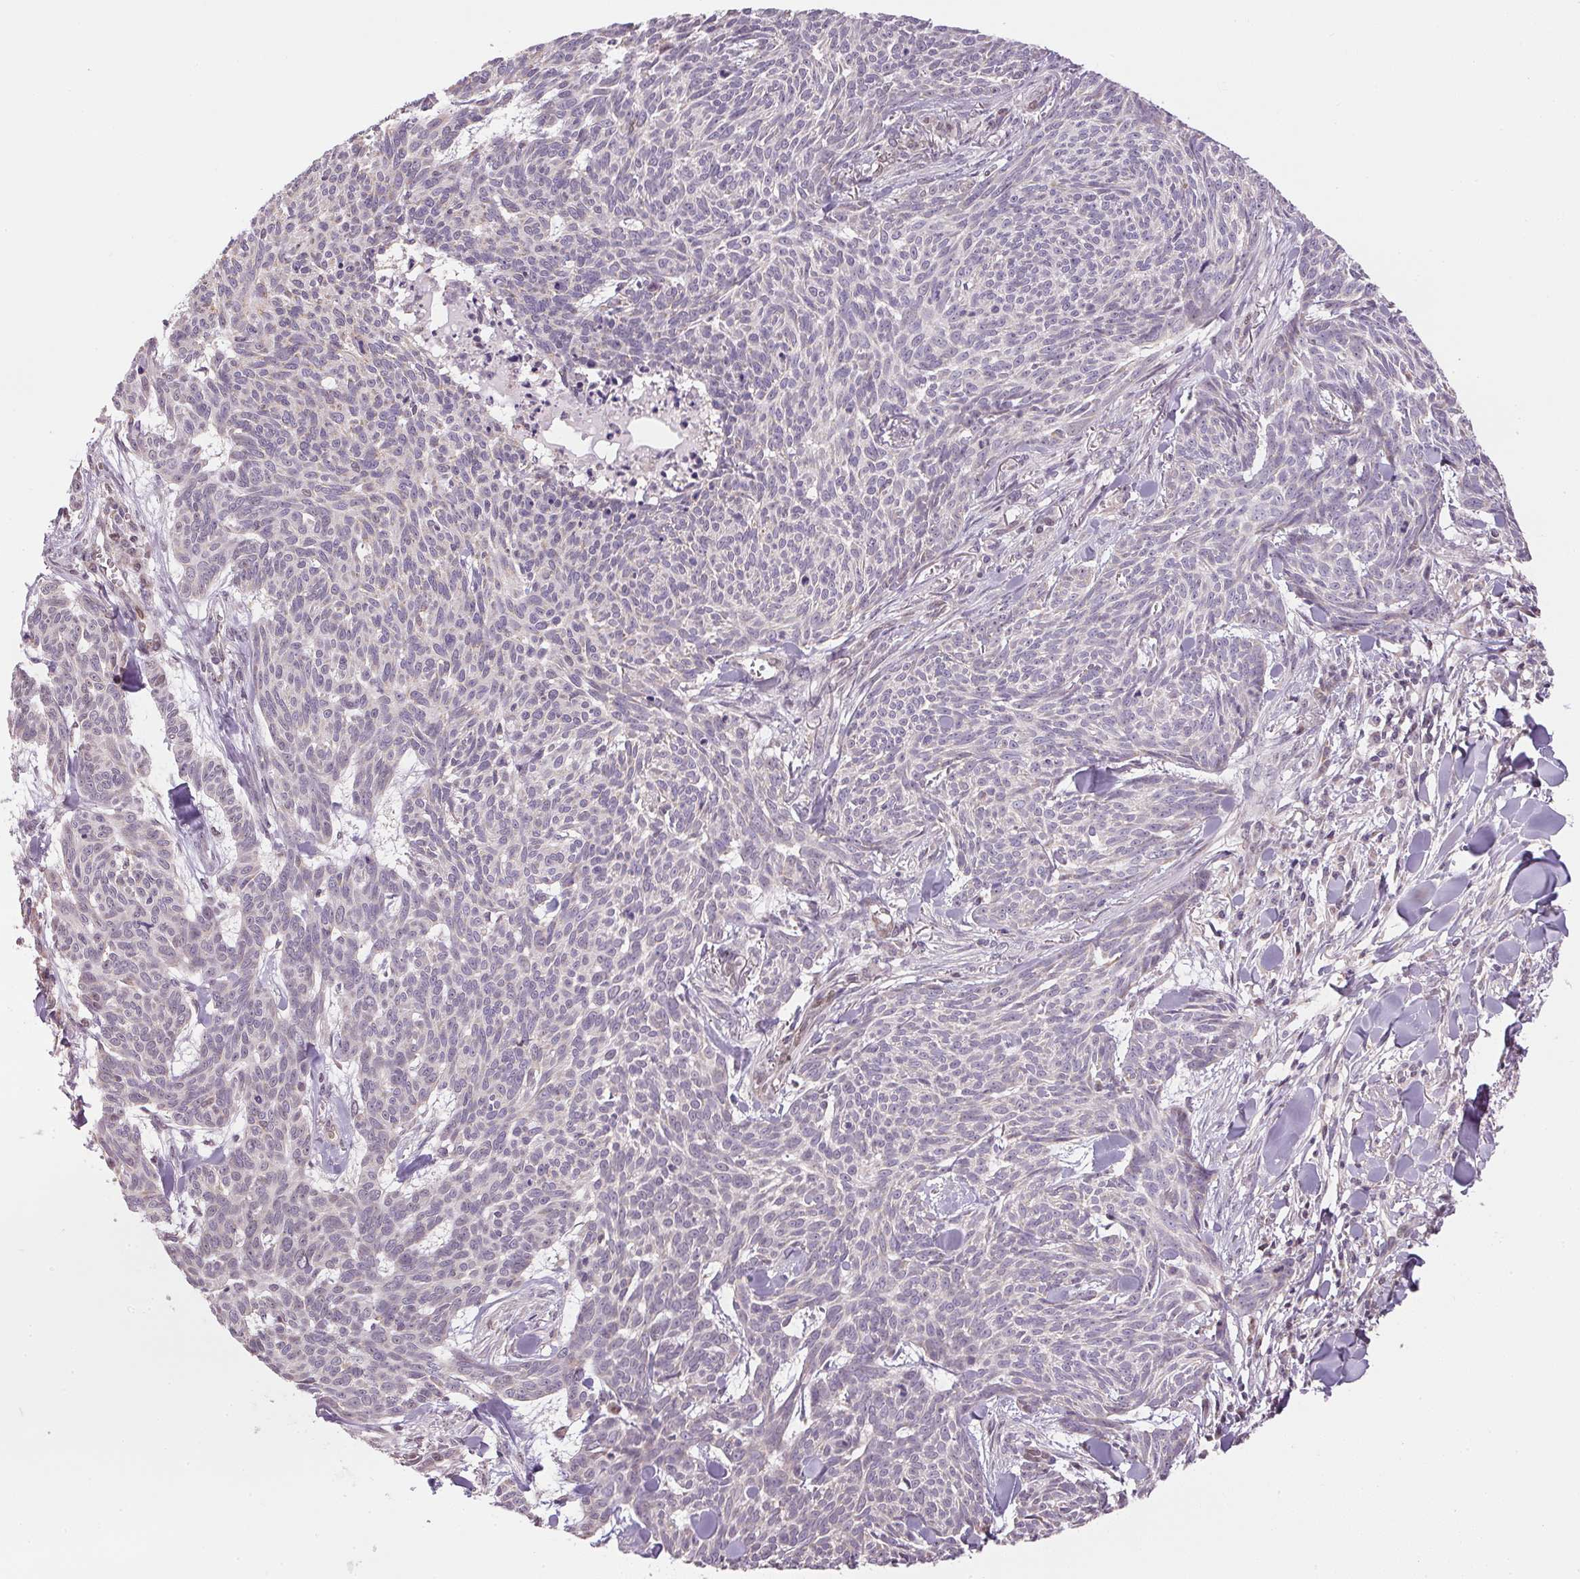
{"staining": {"intensity": "negative", "quantity": "none", "location": "none"}, "tissue": "skin cancer", "cell_type": "Tumor cells", "image_type": "cancer", "snomed": [{"axis": "morphology", "description": "Basal cell carcinoma"}, {"axis": "topography", "description": "Skin"}], "caption": "Skin basal cell carcinoma was stained to show a protein in brown. There is no significant staining in tumor cells.", "gene": "SC5D", "patient": {"sex": "female", "age": 93}}